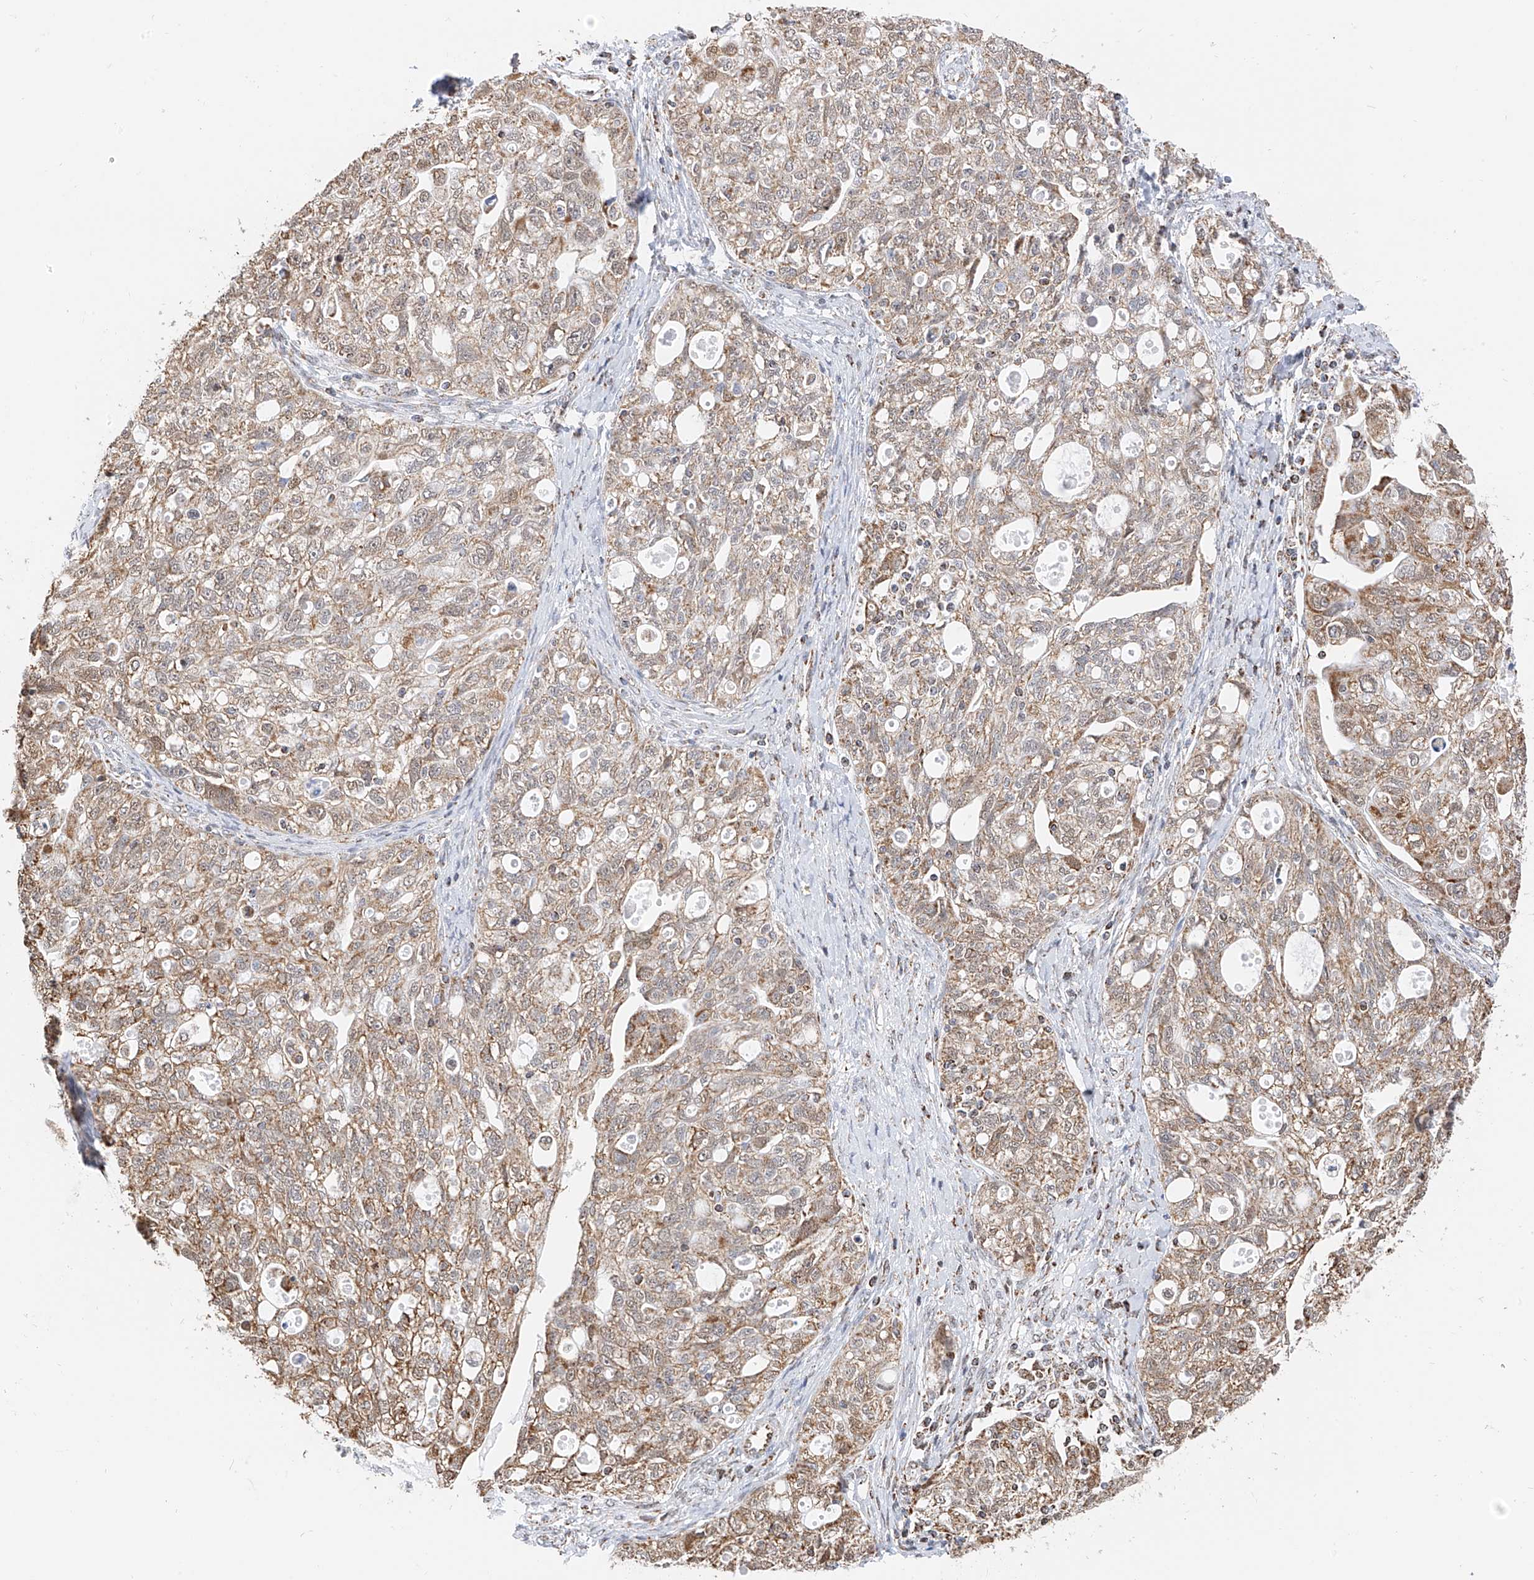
{"staining": {"intensity": "moderate", "quantity": ">75%", "location": "cytoplasmic/membranous"}, "tissue": "ovarian cancer", "cell_type": "Tumor cells", "image_type": "cancer", "snomed": [{"axis": "morphology", "description": "Carcinoma, NOS"}, {"axis": "morphology", "description": "Cystadenocarcinoma, serous, NOS"}, {"axis": "topography", "description": "Ovary"}], "caption": "Moderate cytoplasmic/membranous expression for a protein is seen in approximately >75% of tumor cells of ovarian cancer using immunohistochemistry.", "gene": "NALCN", "patient": {"sex": "female", "age": 69}}